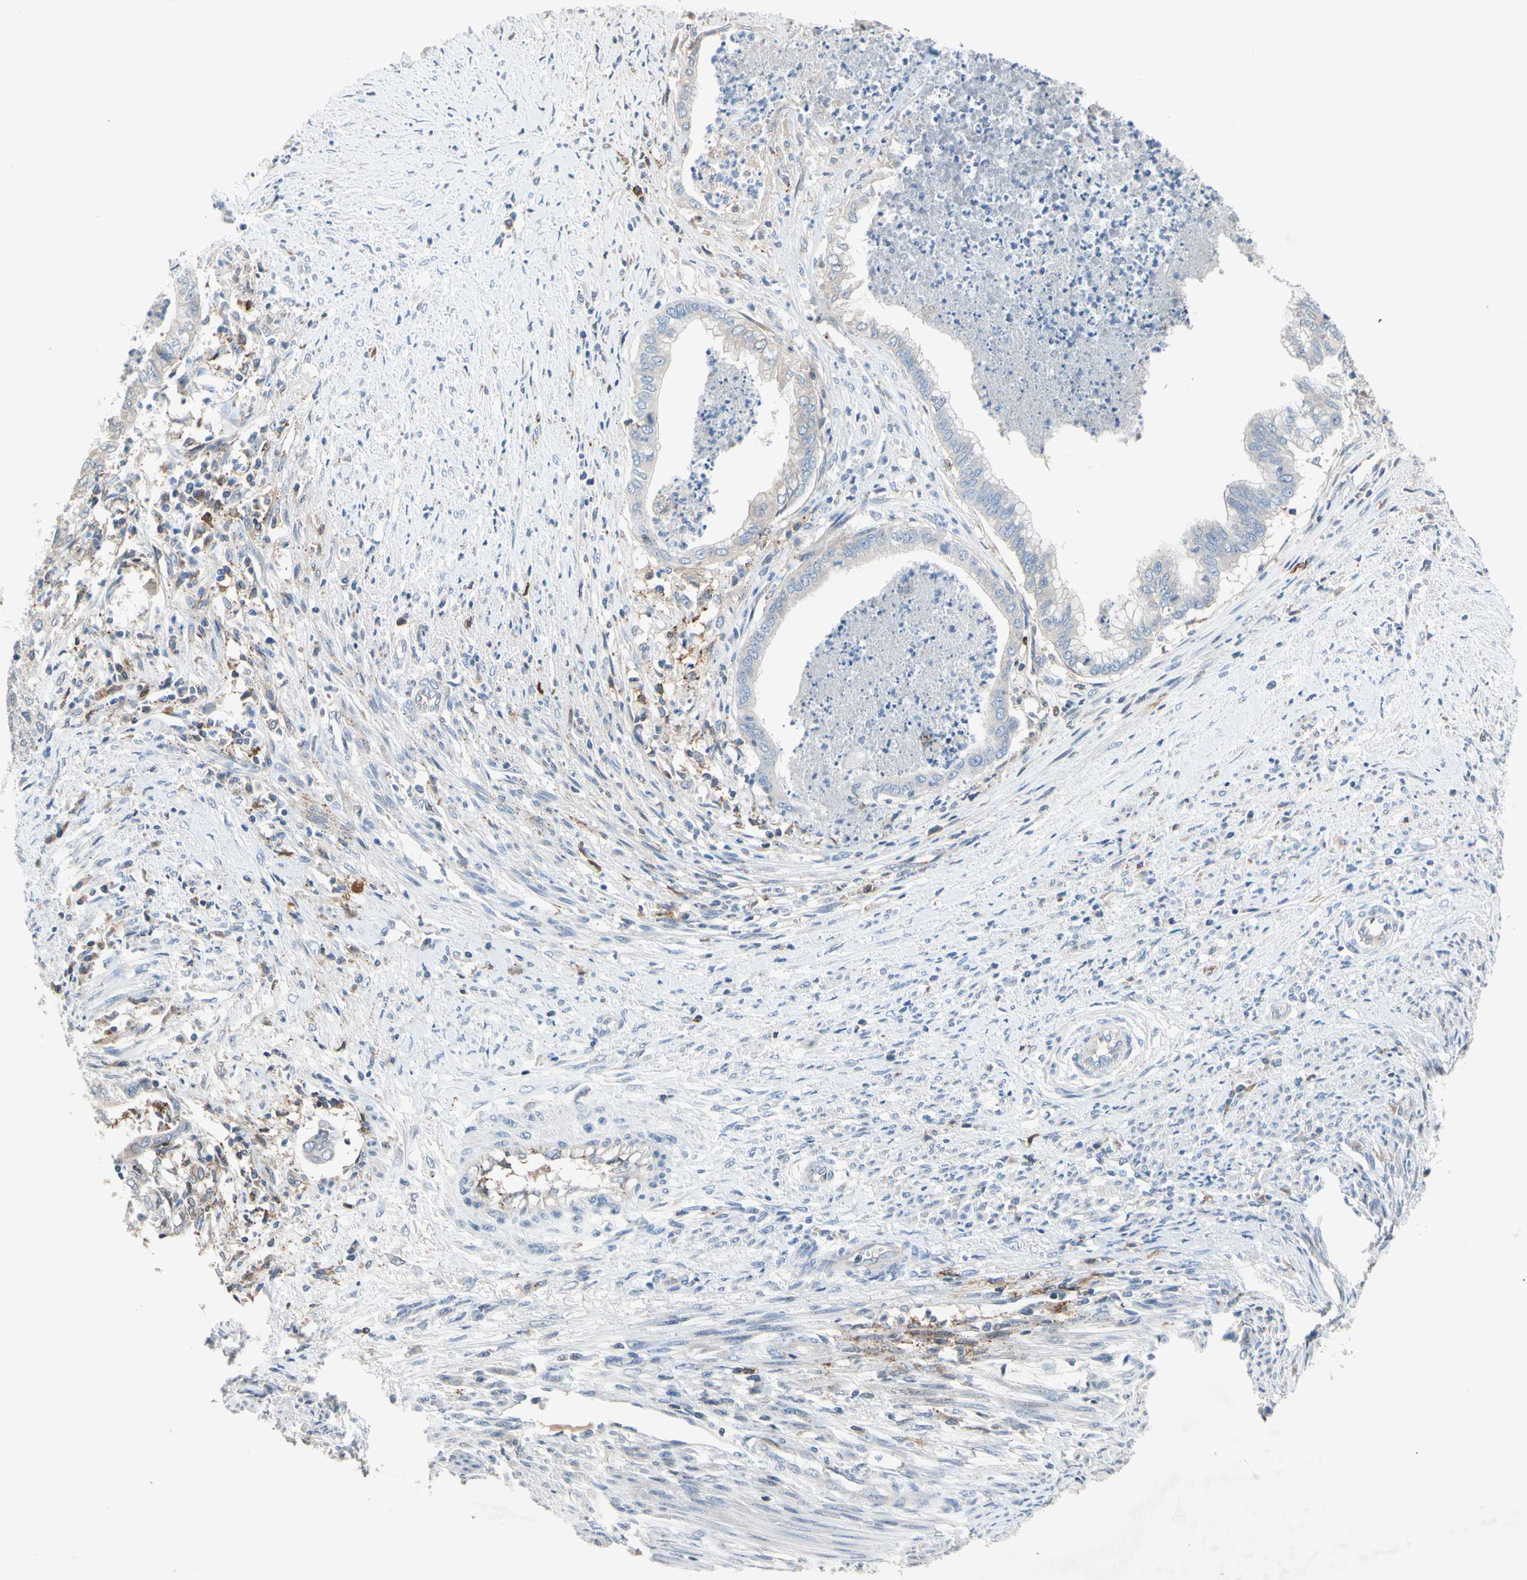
{"staining": {"intensity": "negative", "quantity": "none", "location": "none"}, "tissue": "endometrial cancer", "cell_type": "Tumor cells", "image_type": "cancer", "snomed": [{"axis": "morphology", "description": "Necrosis, NOS"}, {"axis": "morphology", "description": "Adenocarcinoma, NOS"}, {"axis": "topography", "description": "Endometrium"}], "caption": "Tumor cells are negative for protein expression in human endometrial cancer (adenocarcinoma).", "gene": "NDFIP2", "patient": {"sex": "female", "age": 79}}